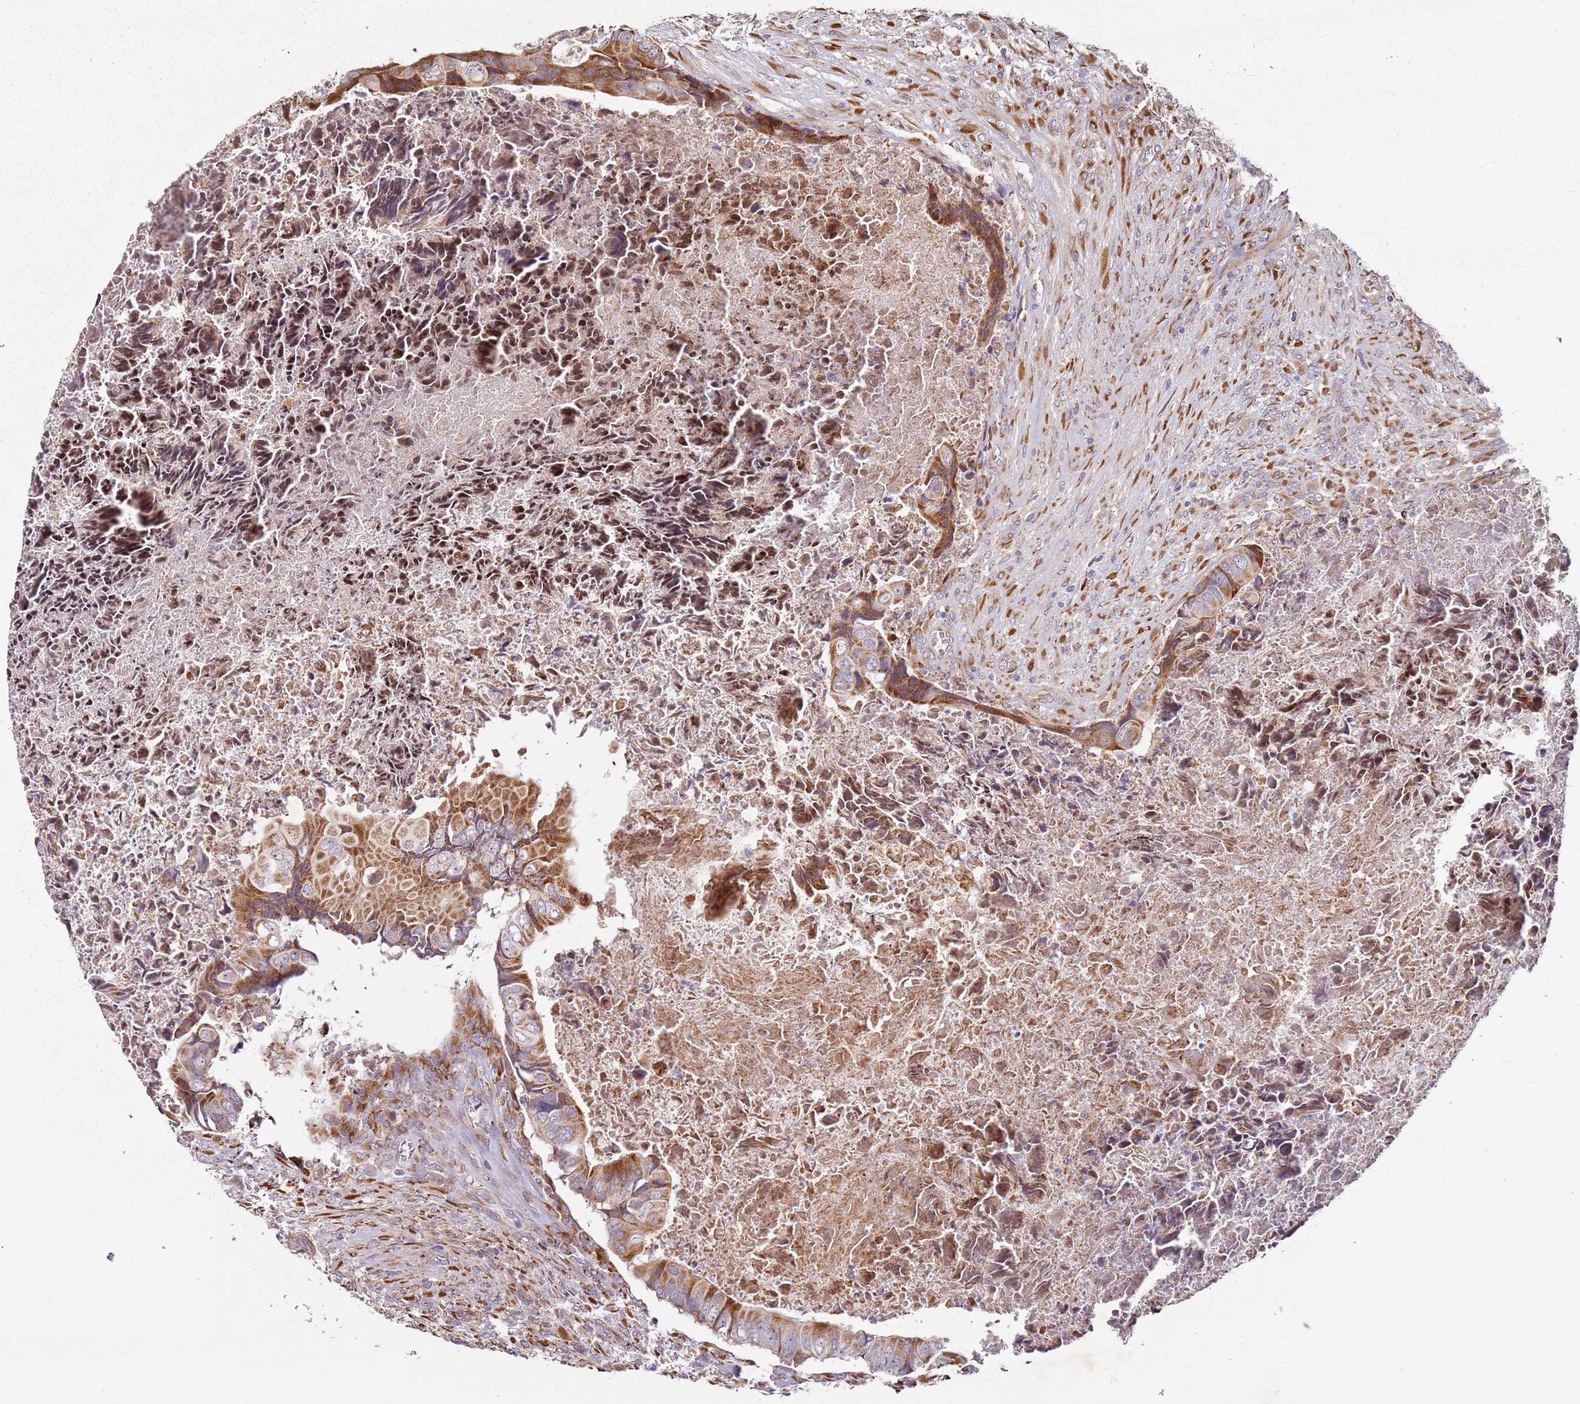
{"staining": {"intensity": "moderate", "quantity": ">75%", "location": "cytoplasmic/membranous"}, "tissue": "colorectal cancer", "cell_type": "Tumor cells", "image_type": "cancer", "snomed": [{"axis": "morphology", "description": "Adenocarcinoma, NOS"}, {"axis": "topography", "description": "Rectum"}], "caption": "Protein expression analysis of human colorectal cancer (adenocarcinoma) reveals moderate cytoplasmic/membranous positivity in approximately >75% of tumor cells.", "gene": "ARFRP1", "patient": {"sex": "female", "age": 78}}